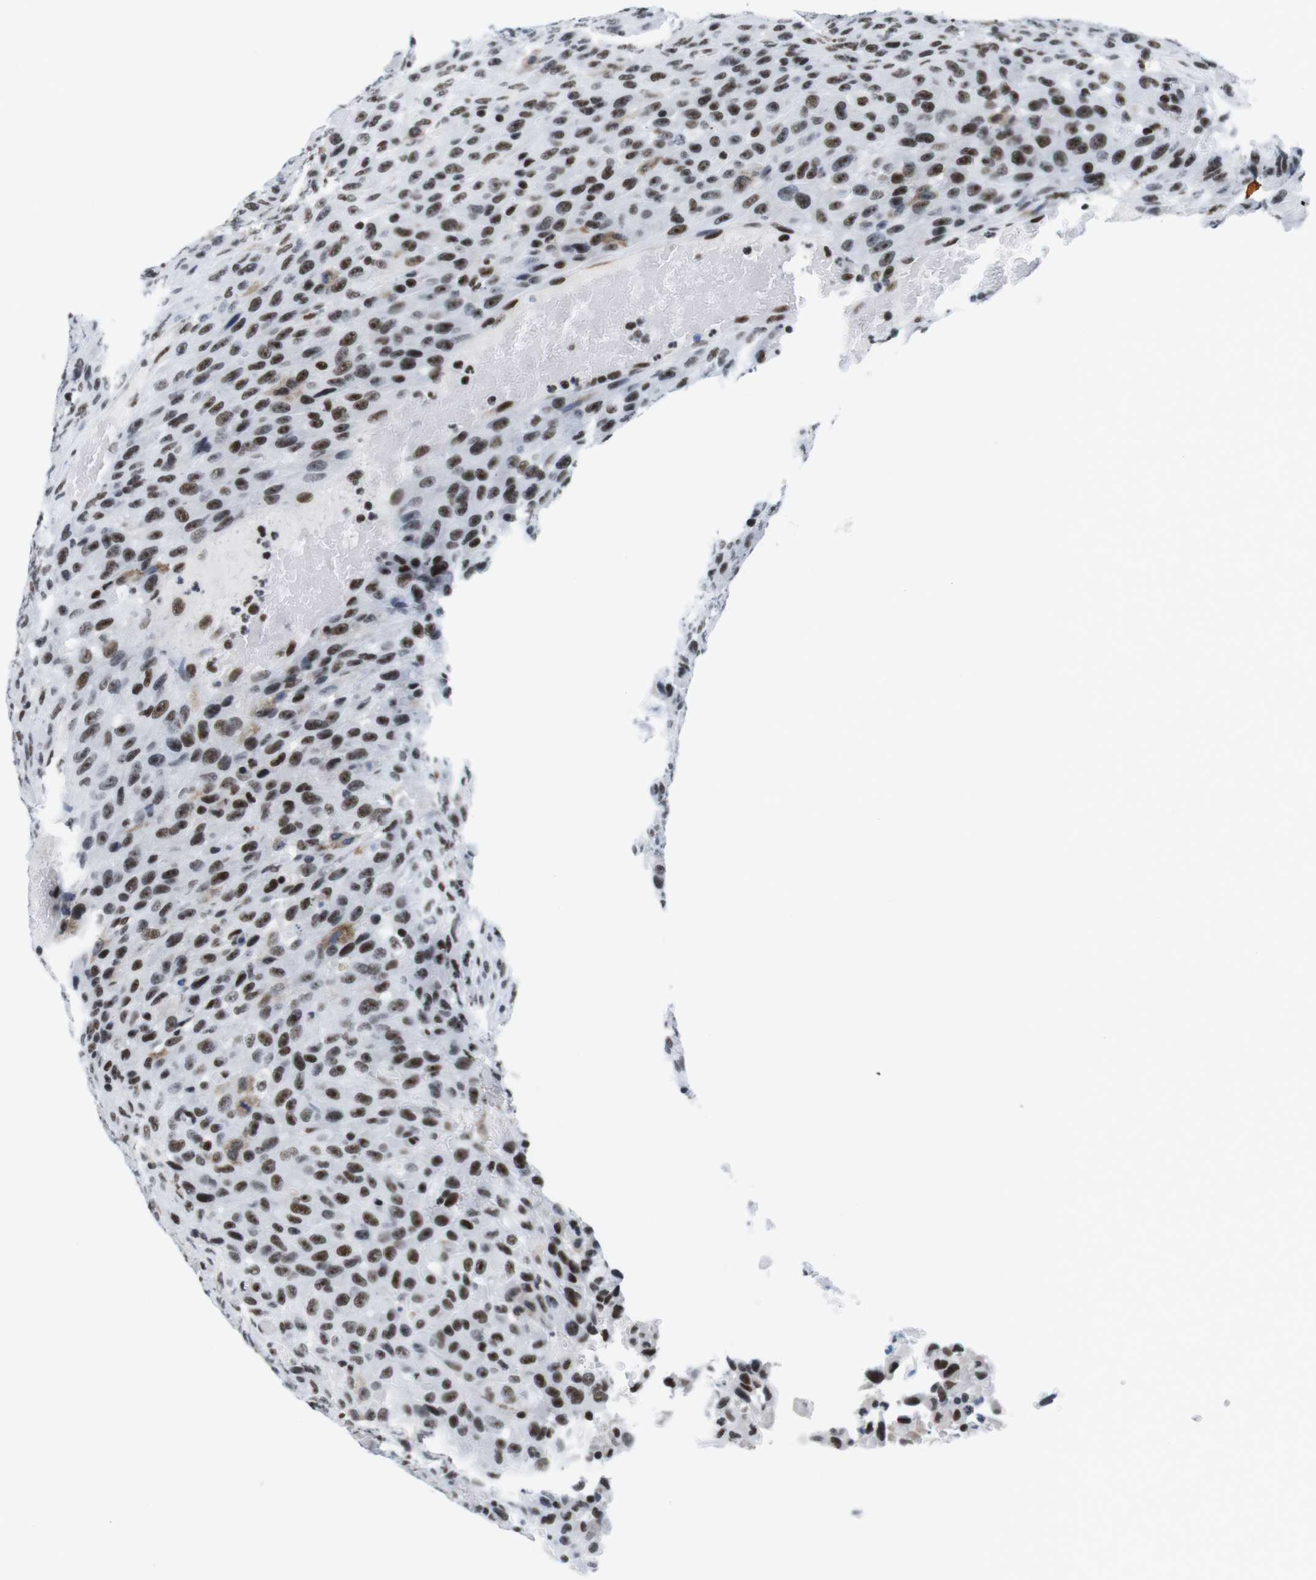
{"staining": {"intensity": "strong", "quantity": ">75%", "location": "nuclear"}, "tissue": "urothelial cancer", "cell_type": "Tumor cells", "image_type": "cancer", "snomed": [{"axis": "morphology", "description": "Urothelial carcinoma, High grade"}, {"axis": "topography", "description": "Urinary bladder"}], "caption": "The micrograph shows a brown stain indicating the presence of a protein in the nuclear of tumor cells in high-grade urothelial carcinoma.", "gene": "IFI16", "patient": {"sex": "male", "age": 66}}